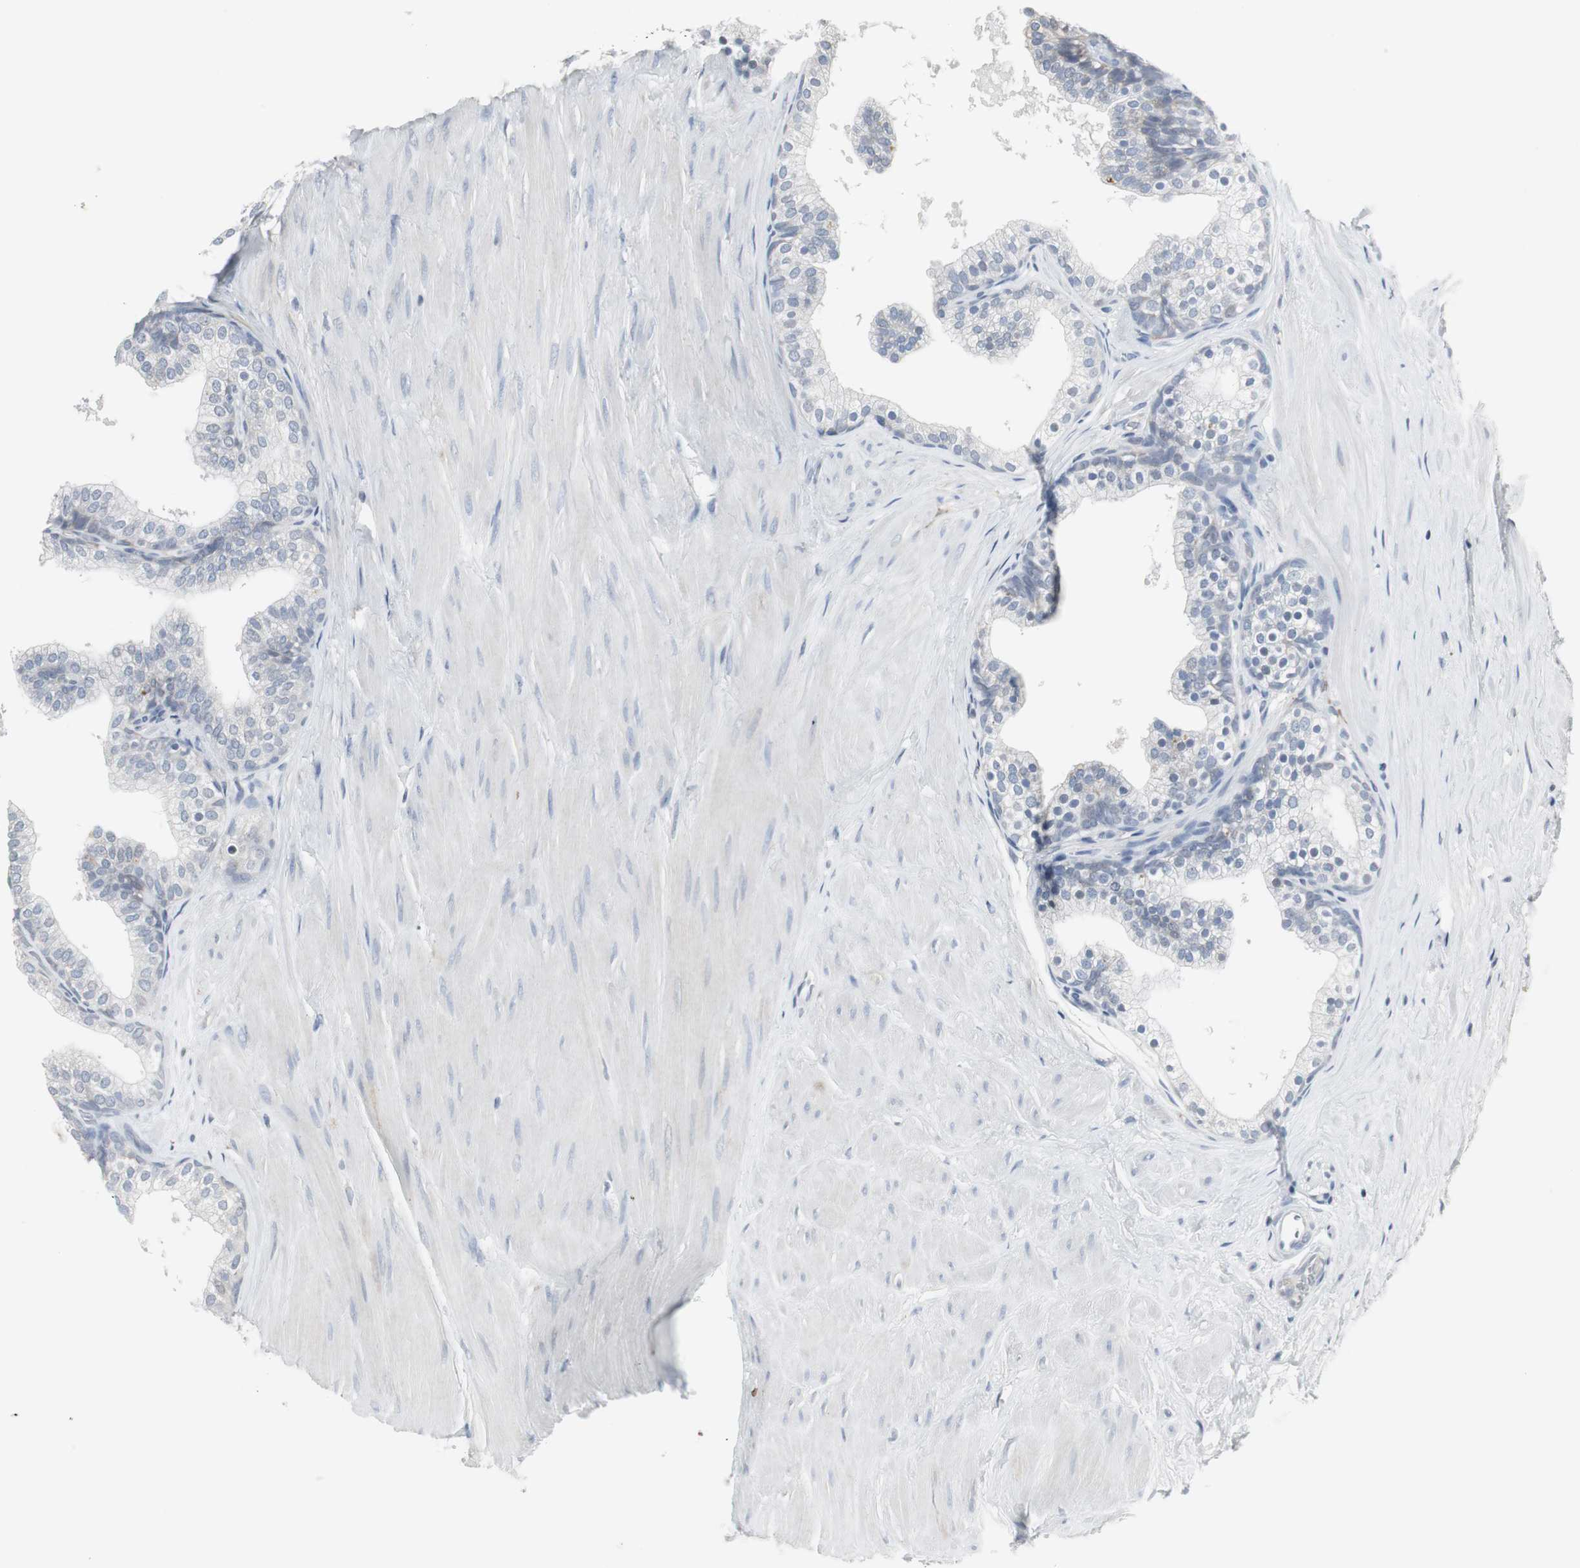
{"staining": {"intensity": "negative", "quantity": "none", "location": "none"}, "tissue": "prostate", "cell_type": "Glandular cells", "image_type": "normal", "snomed": [{"axis": "morphology", "description": "Normal tissue, NOS"}, {"axis": "topography", "description": "Prostate"}], "caption": "A high-resolution image shows immunohistochemistry (IHC) staining of unremarkable prostate, which reveals no significant expression in glandular cells. The staining was performed using DAB to visualize the protein expression in brown, while the nuclei were stained in blue with hematoxylin (Magnification: 20x).", "gene": "PI15", "patient": {"sex": "male", "age": 60}}